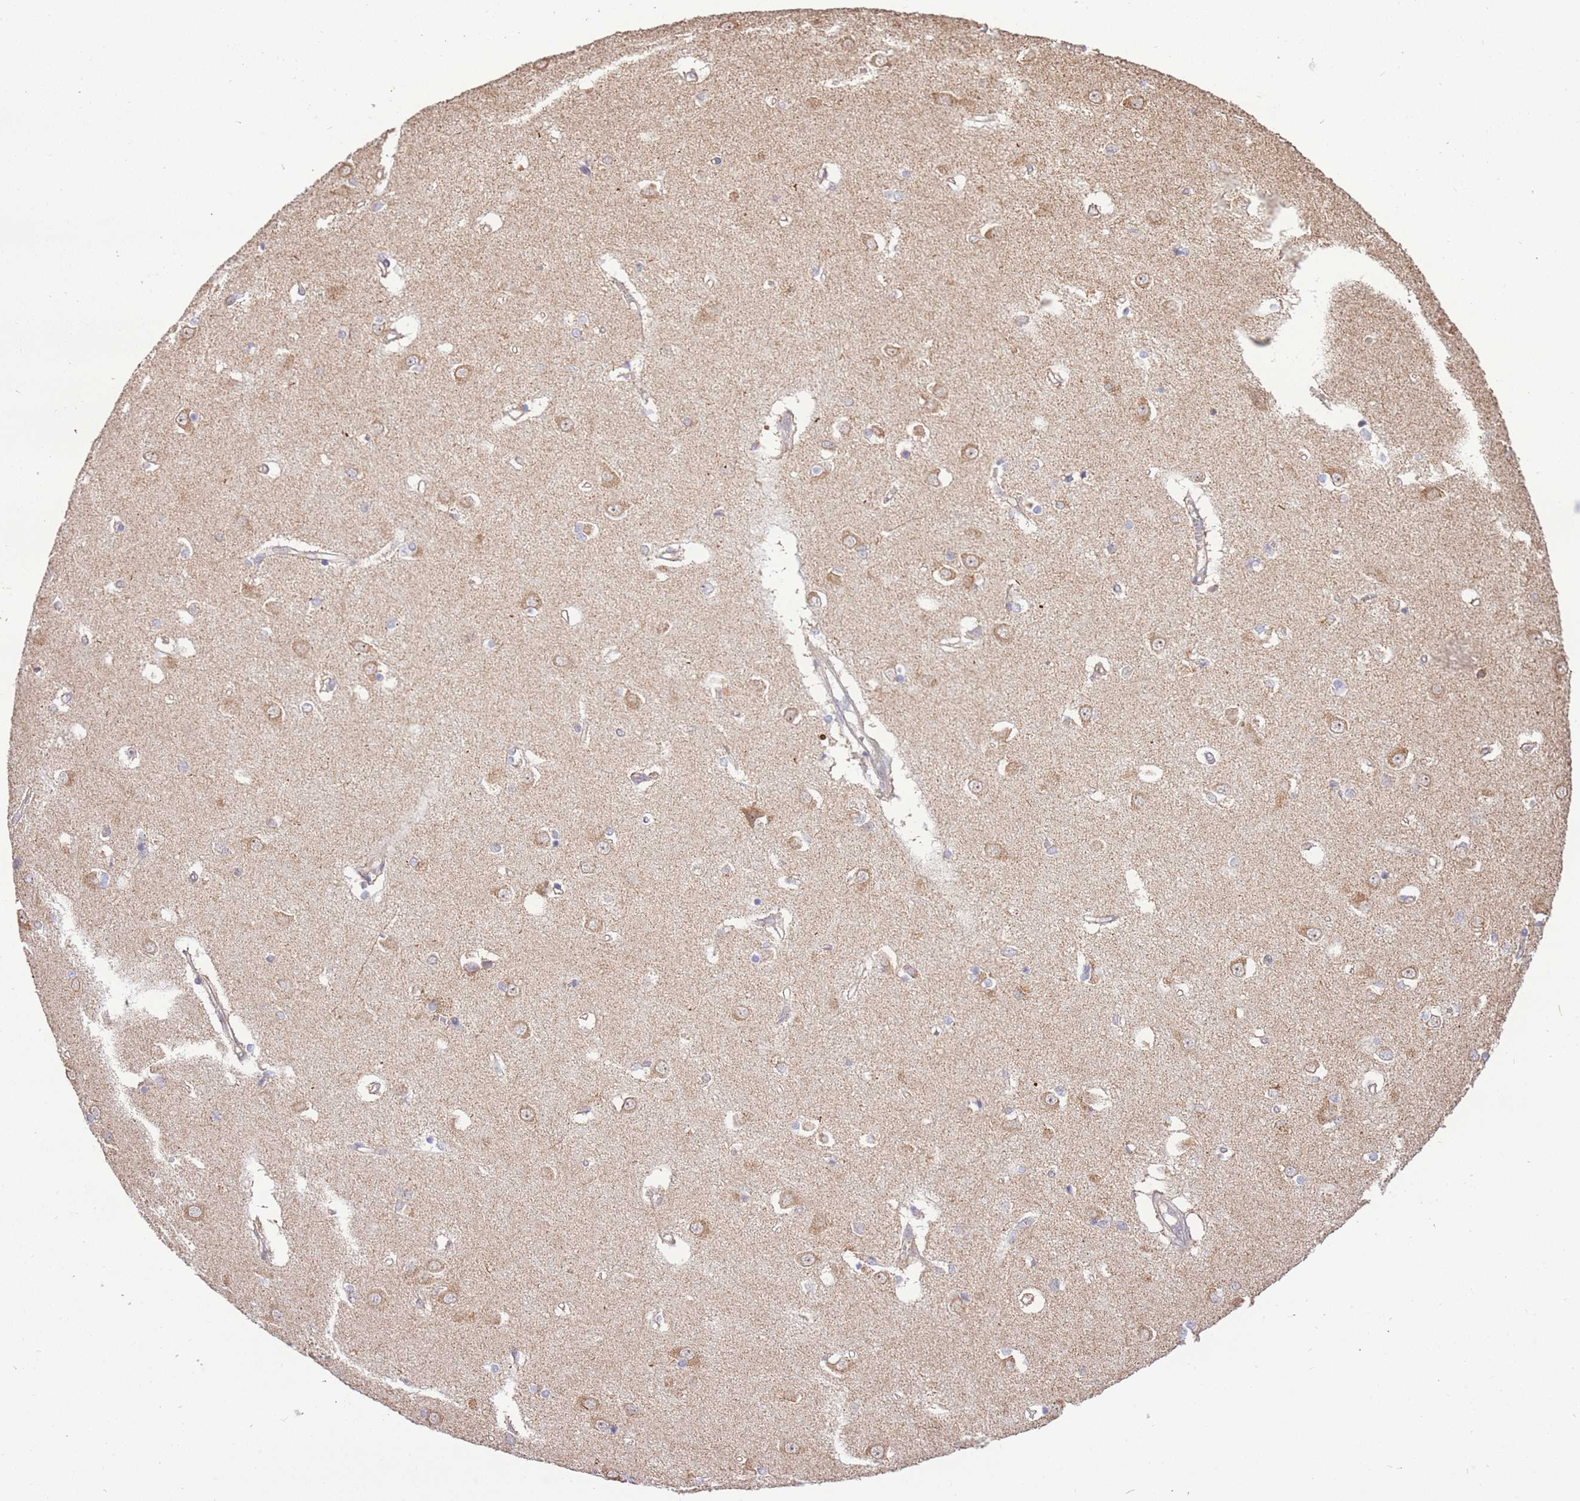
{"staining": {"intensity": "negative", "quantity": "none", "location": "none"}, "tissue": "caudate", "cell_type": "Glial cells", "image_type": "normal", "snomed": [{"axis": "morphology", "description": "Normal tissue, NOS"}, {"axis": "topography", "description": "Lateral ventricle wall"}], "caption": "A high-resolution image shows immunohistochemistry staining of unremarkable caudate, which exhibits no significant expression in glial cells.", "gene": "RGS14", "patient": {"sex": "male", "age": 37}}